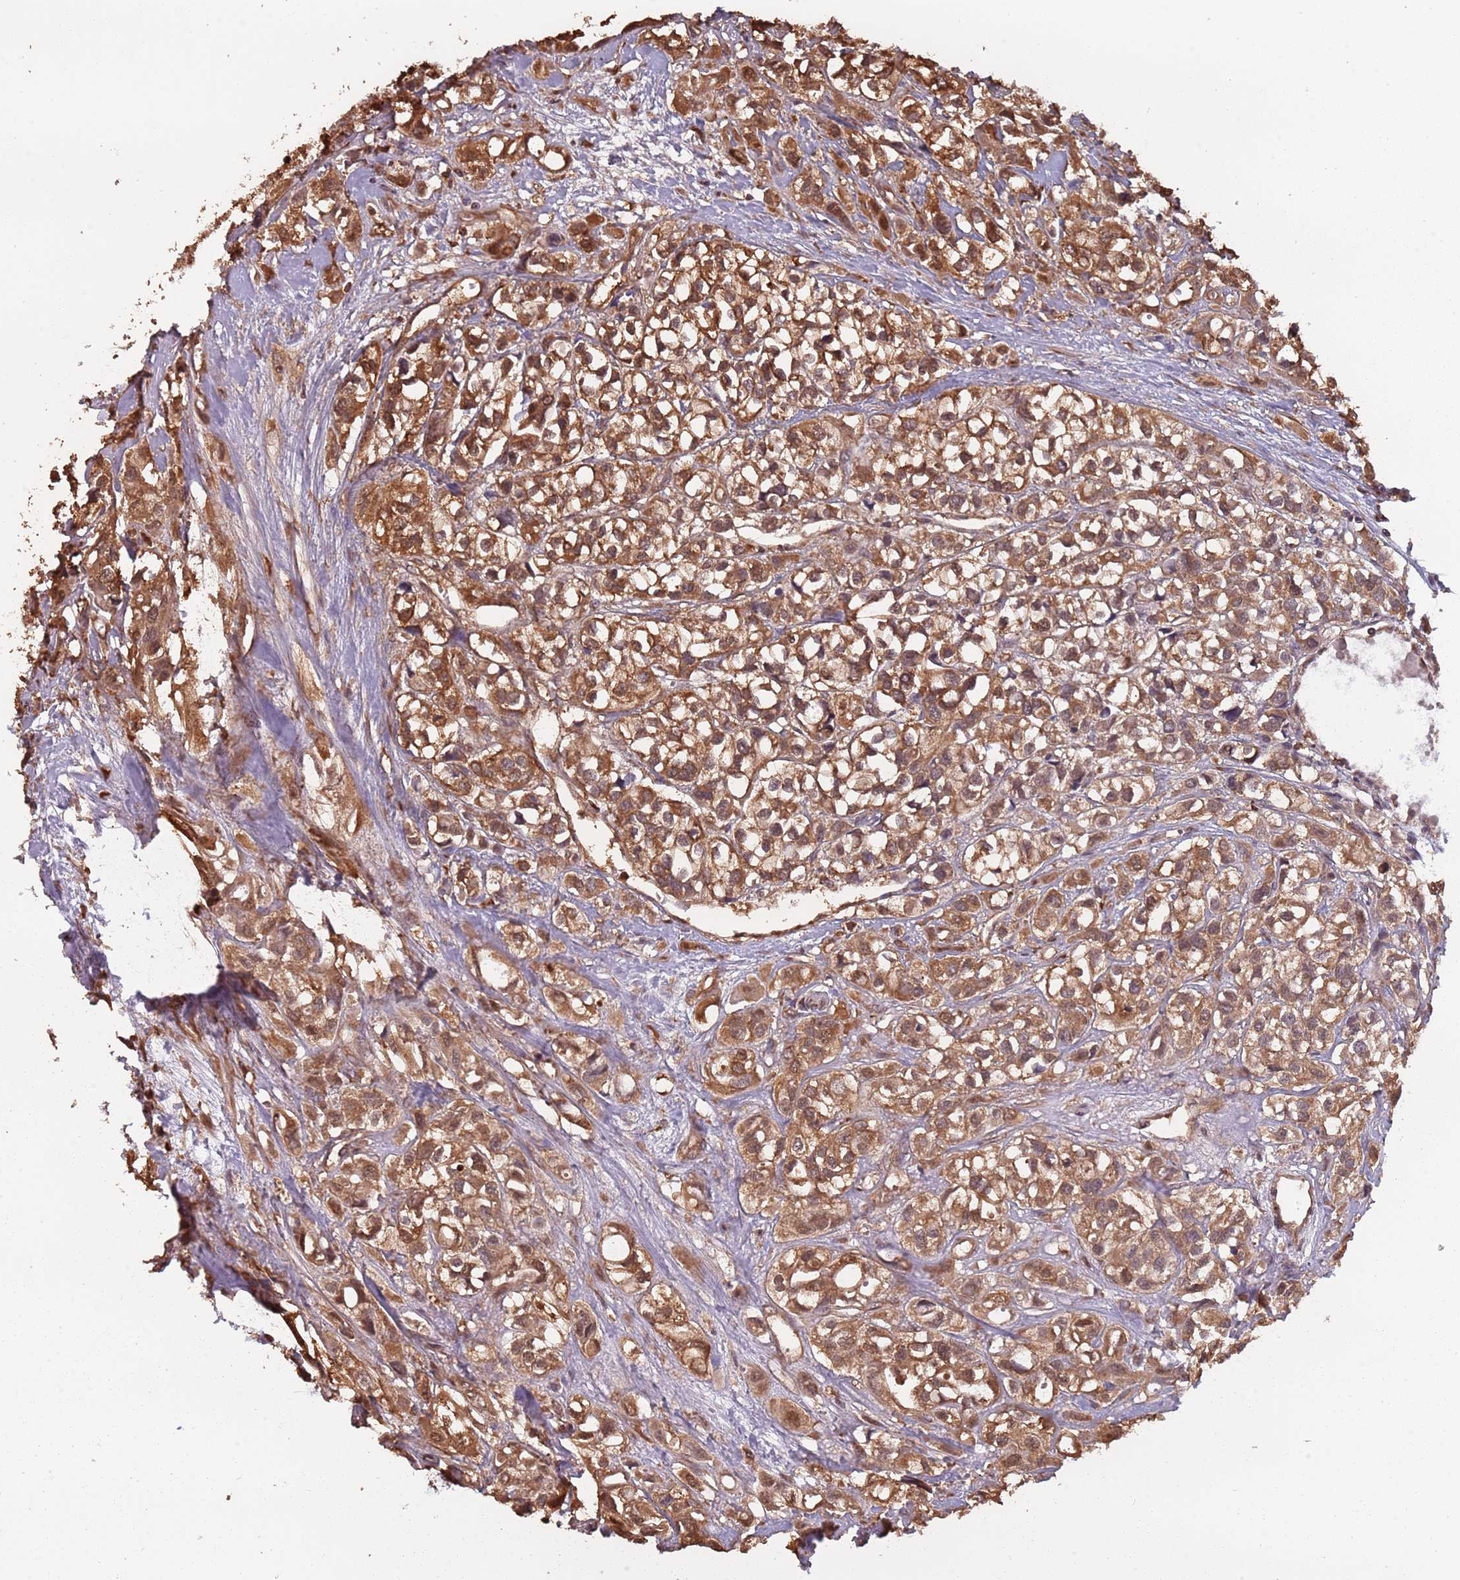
{"staining": {"intensity": "strong", "quantity": ">75%", "location": "cytoplasmic/membranous"}, "tissue": "urothelial cancer", "cell_type": "Tumor cells", "image_type": "cancer", "snomed": [{"axis": "morphology", "description": "Urothelial carcinoma, High grade"}, {"axis": "topography", "description": "Urinary bladder"}], "caption": "IHC of urothelial carcinoma (high-grade) exhibits high levels of strong cytoplasmic/membranous staining in approximately >75% of tumor cells.", "gene": "COG4", "patient": {"sex": "male", "age": 67}}